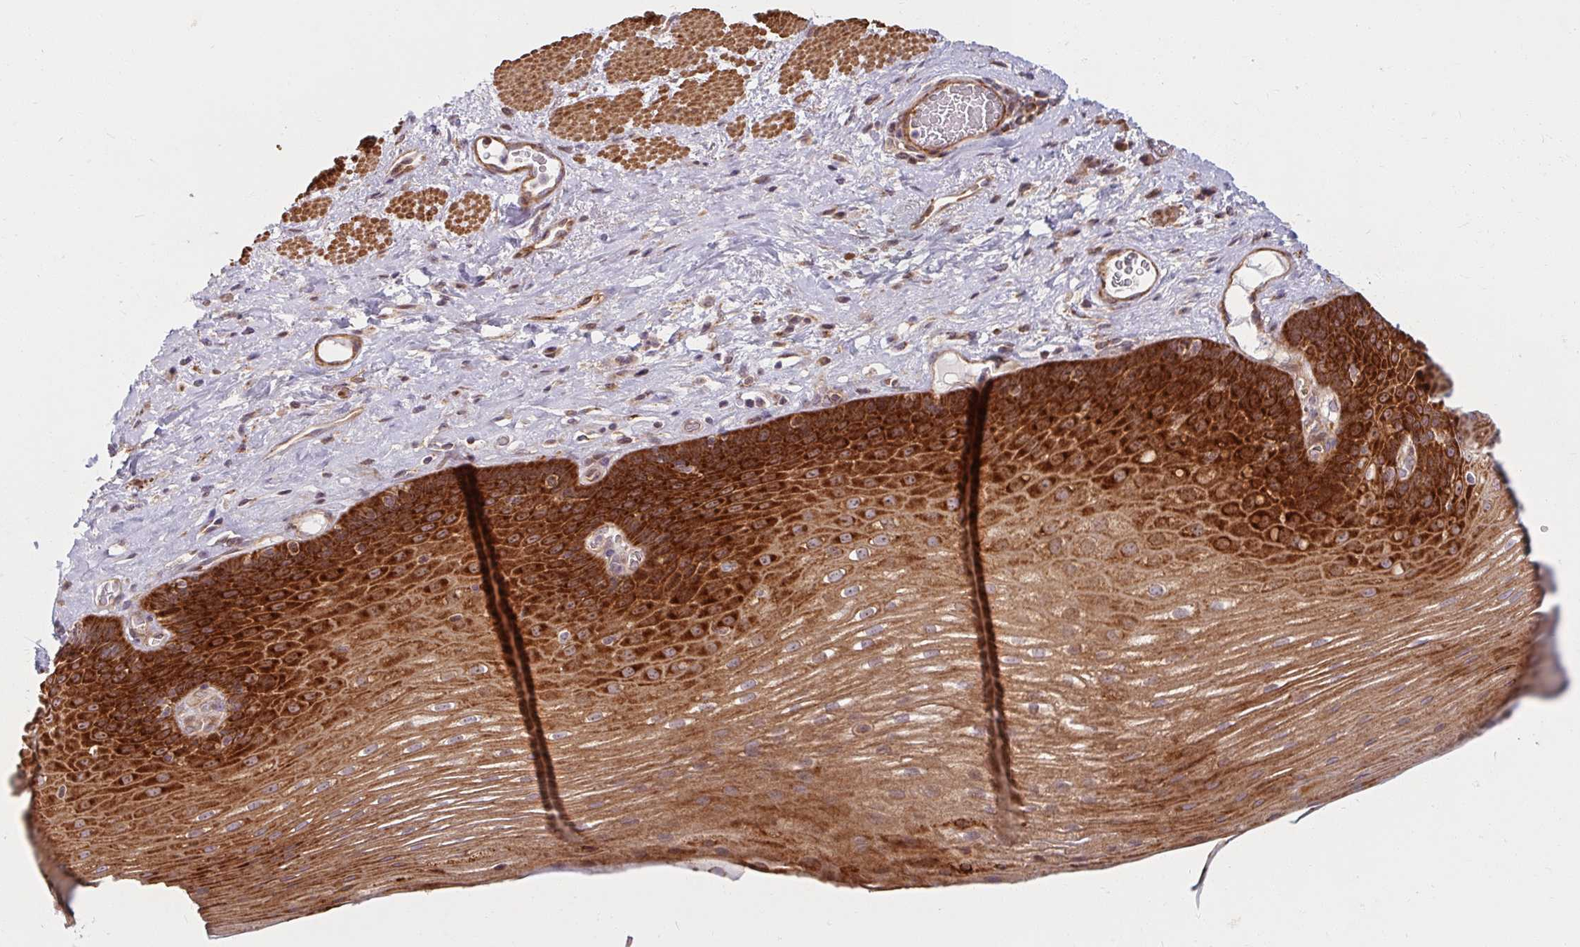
{"staining": {"intensity": "strong", "quantity": "25%-75%", "location": "cytoplasmic/membranous"}, "tissue": "esophagus", "cell_type": "Squamous epithelial cells", "image_type": "normal", "snomed": [{"axis": "morphology", "description": "Normal tissue, NOS"}, {"axis": "topography", "description": "Esophagus"}], "caption": "DAB (3,3'-diaminobenzidine) immunohistochemical staining of benign esophagus shows strong cytoplasmic/membranous protein positivity in approximately 25%-75% of squamous epithelial cells.", "gene": "BTF3", "patient": {"sex": "male", "age": 62}}